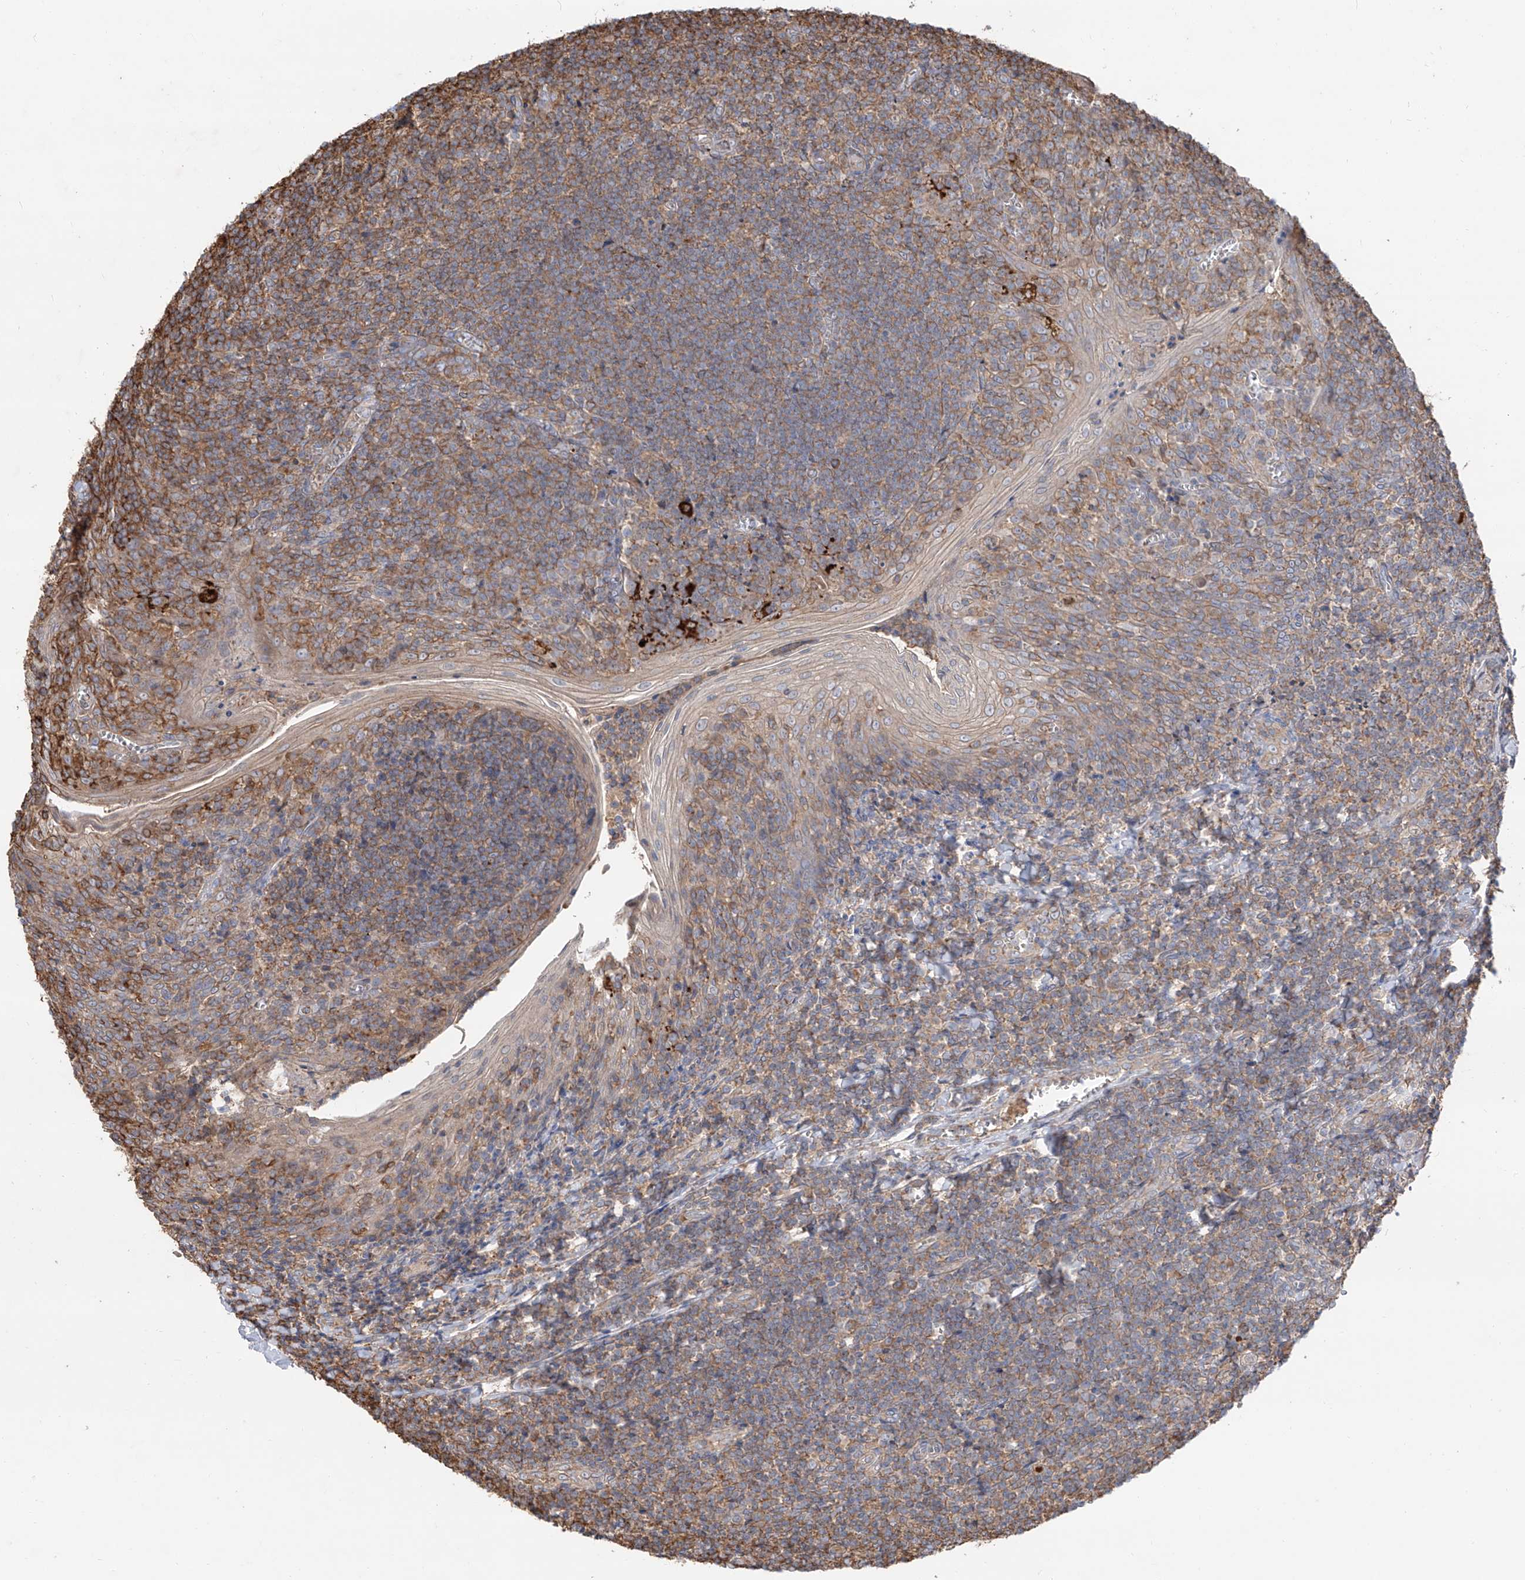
{"staining": {"intensity": "moderate", "quantity": "25%-75%", "location": "cytoplasmic/membranous"}, "tissue": "tonsil", "cell_type": "Germinal center cells", "image_type": "normal", "snomed": [{"axis": "morphology", "description": "Normal tissue, NOS"}, {"axis": "topography", "description": "Tonsil"}], "caption": "Moderate cytoplasmic/membranous positivity is seen in about 25%-75% of germinal center cells in benign tonsil.", "gene": "EDN1", "patient": {"sex": "male", "age": 27}}